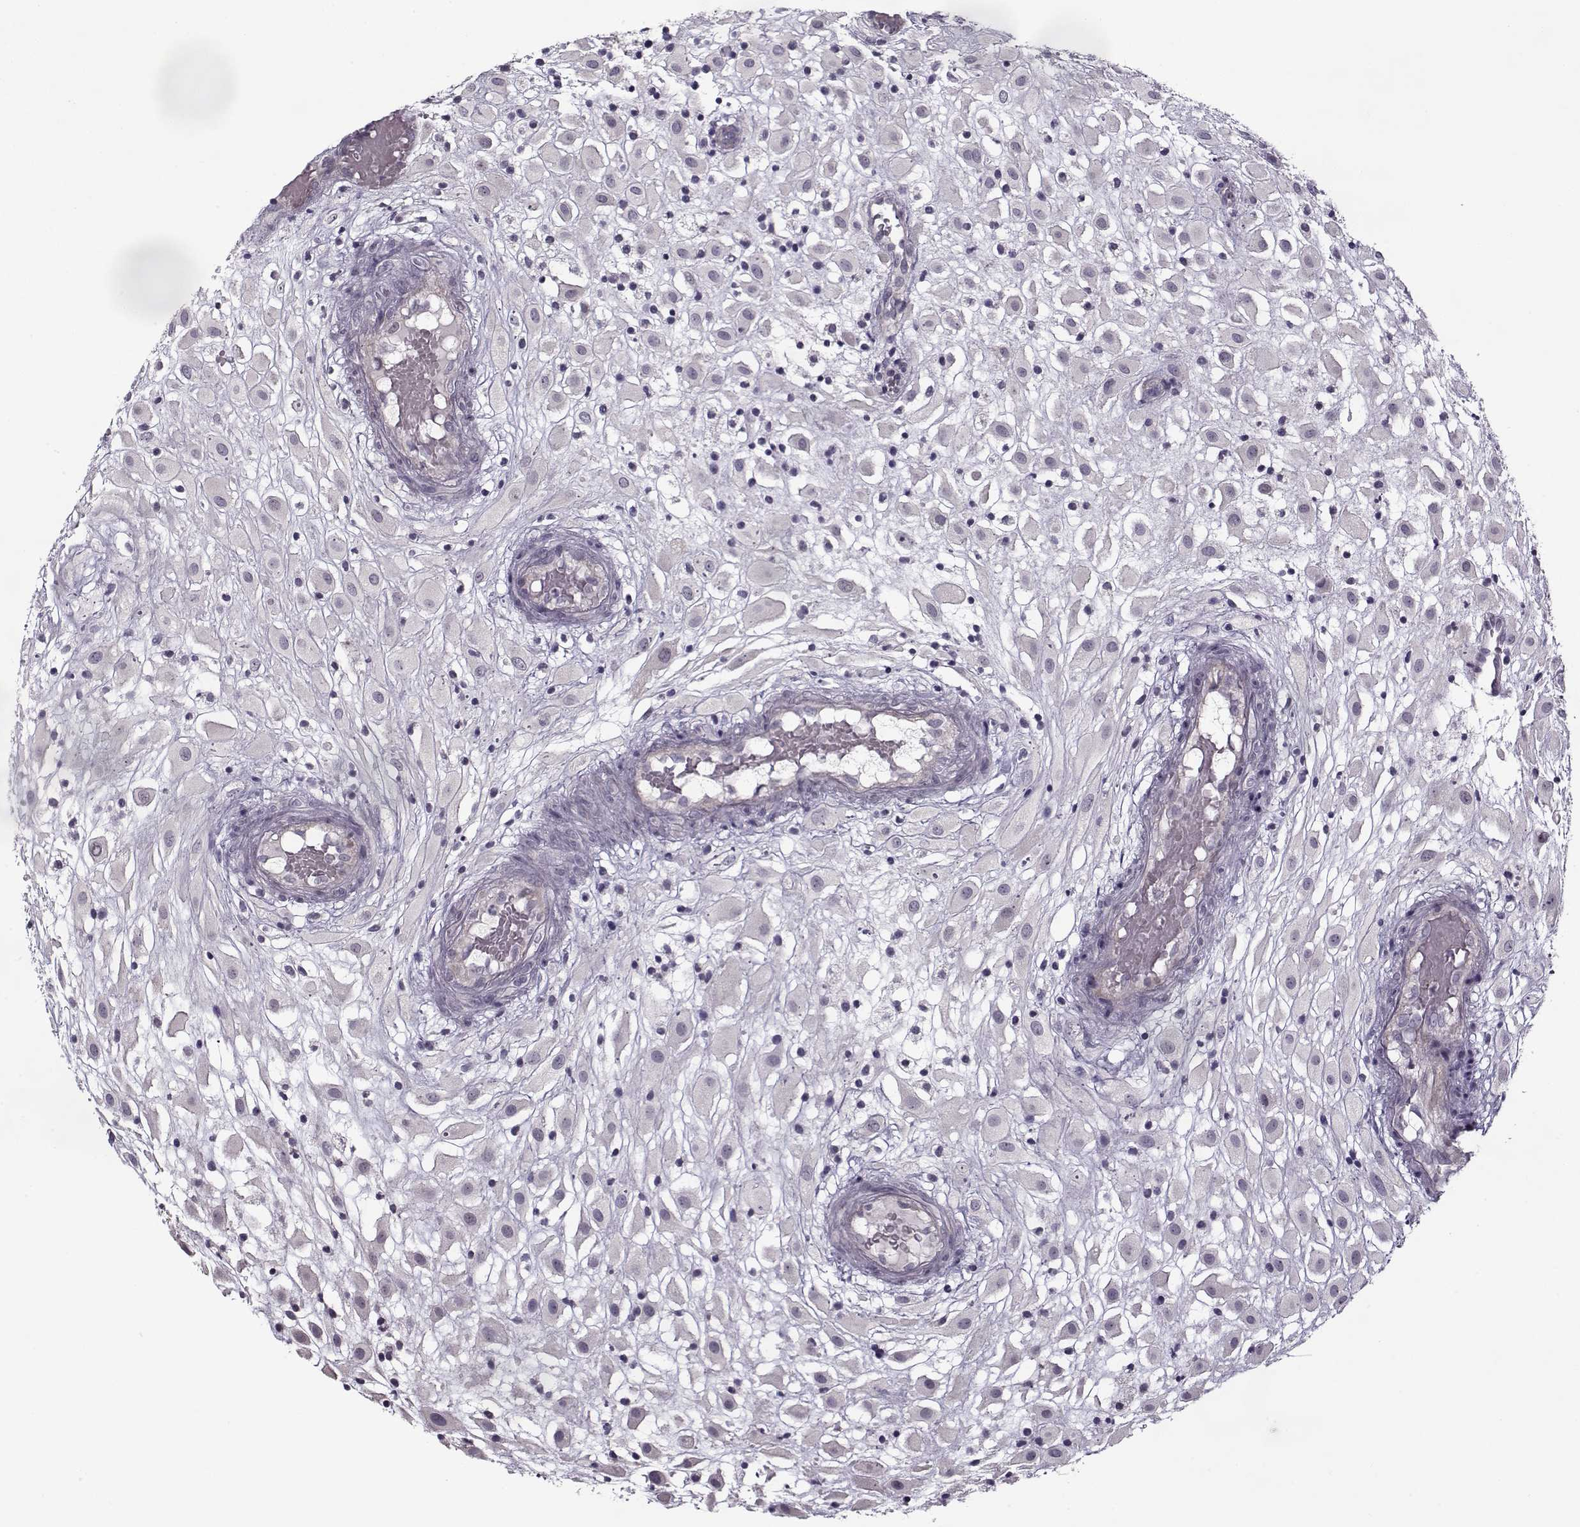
{"staining": {"intensity": "negative", "quantity": "none", "location": "none"}, "tissue": "placenta", "cell_type": "Decidual cells", "image_type": "normal", "snomed": [{"axis": "morphology", "description": "Normal tissue, NOS"}, {"axis": "topography", "description": "Placenta"}], "caption": "An immunohistochemistry (IHC) micrograph of benign placenta is shown. There is no staining in decidual cells of placenta.", "gene": "PNMT", "patient": {"sex": "female", "age": 24}}